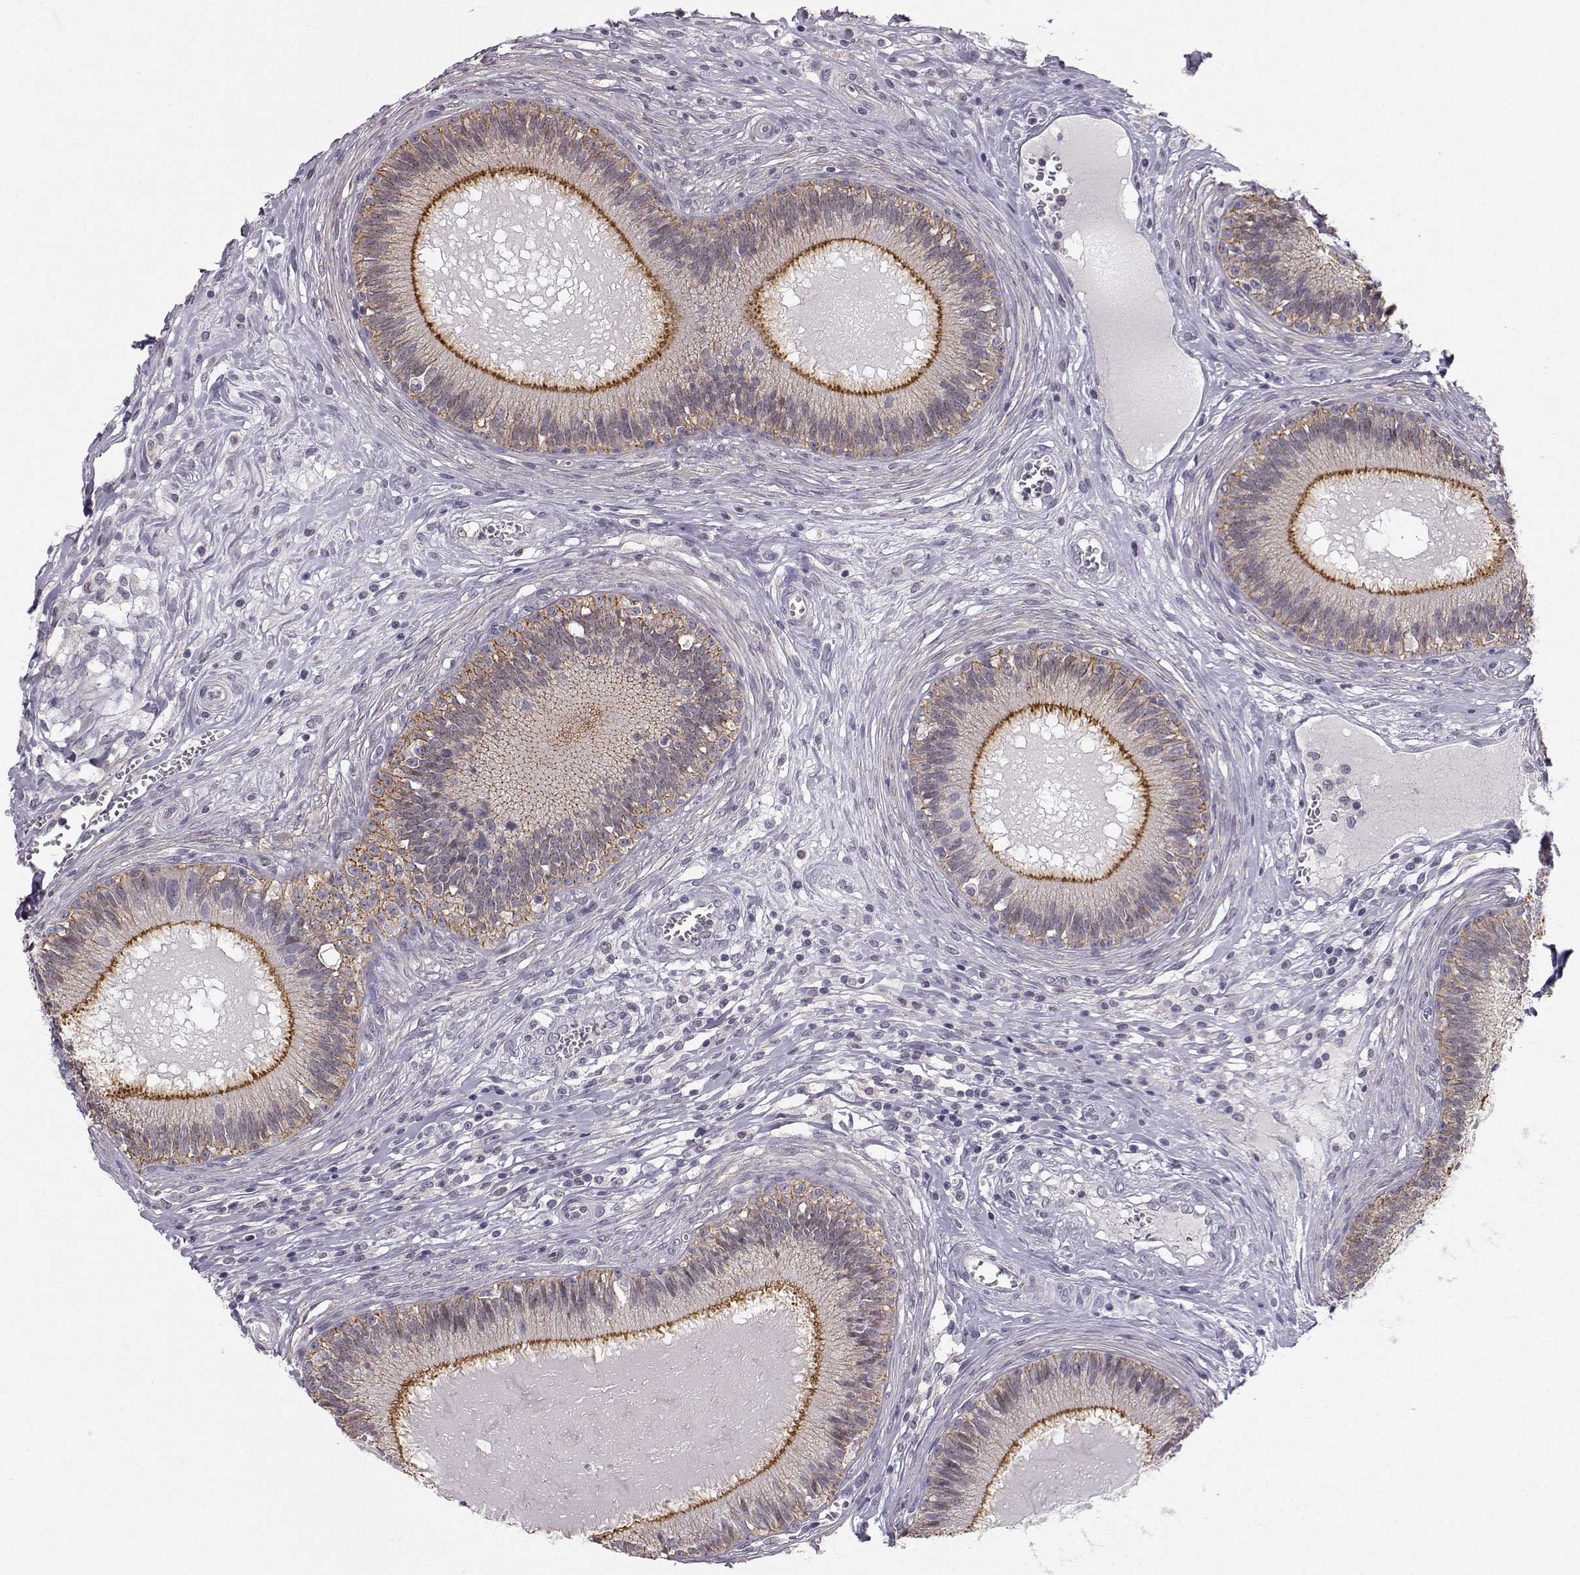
{"staining": {"intensity": "strong", "quantity": ">75%", "location": "cytoplasmic/membranous"}, "tissue": "epididymis", "cell_type": "Glandular cells", "image_type": "normal", "snomed": [{"axis": "morphology", "description": "Normal tissue, NOS"}, {"axis": "topography", "description": "Epididymis"}], "caption": "Protein staining by immunohistochemistry demonstrates strong cytoplasmic/membranous staining in approximately >75% of glandular cells in benign epididymis. Using DAB (3,3'-diaminobenzidine) (brown) and hematoxylin (blue) stains, captured at high magnification using brightfield microscopy.", "gene": "ZNF185", "patient": {"sex": "male", "age": 27}}